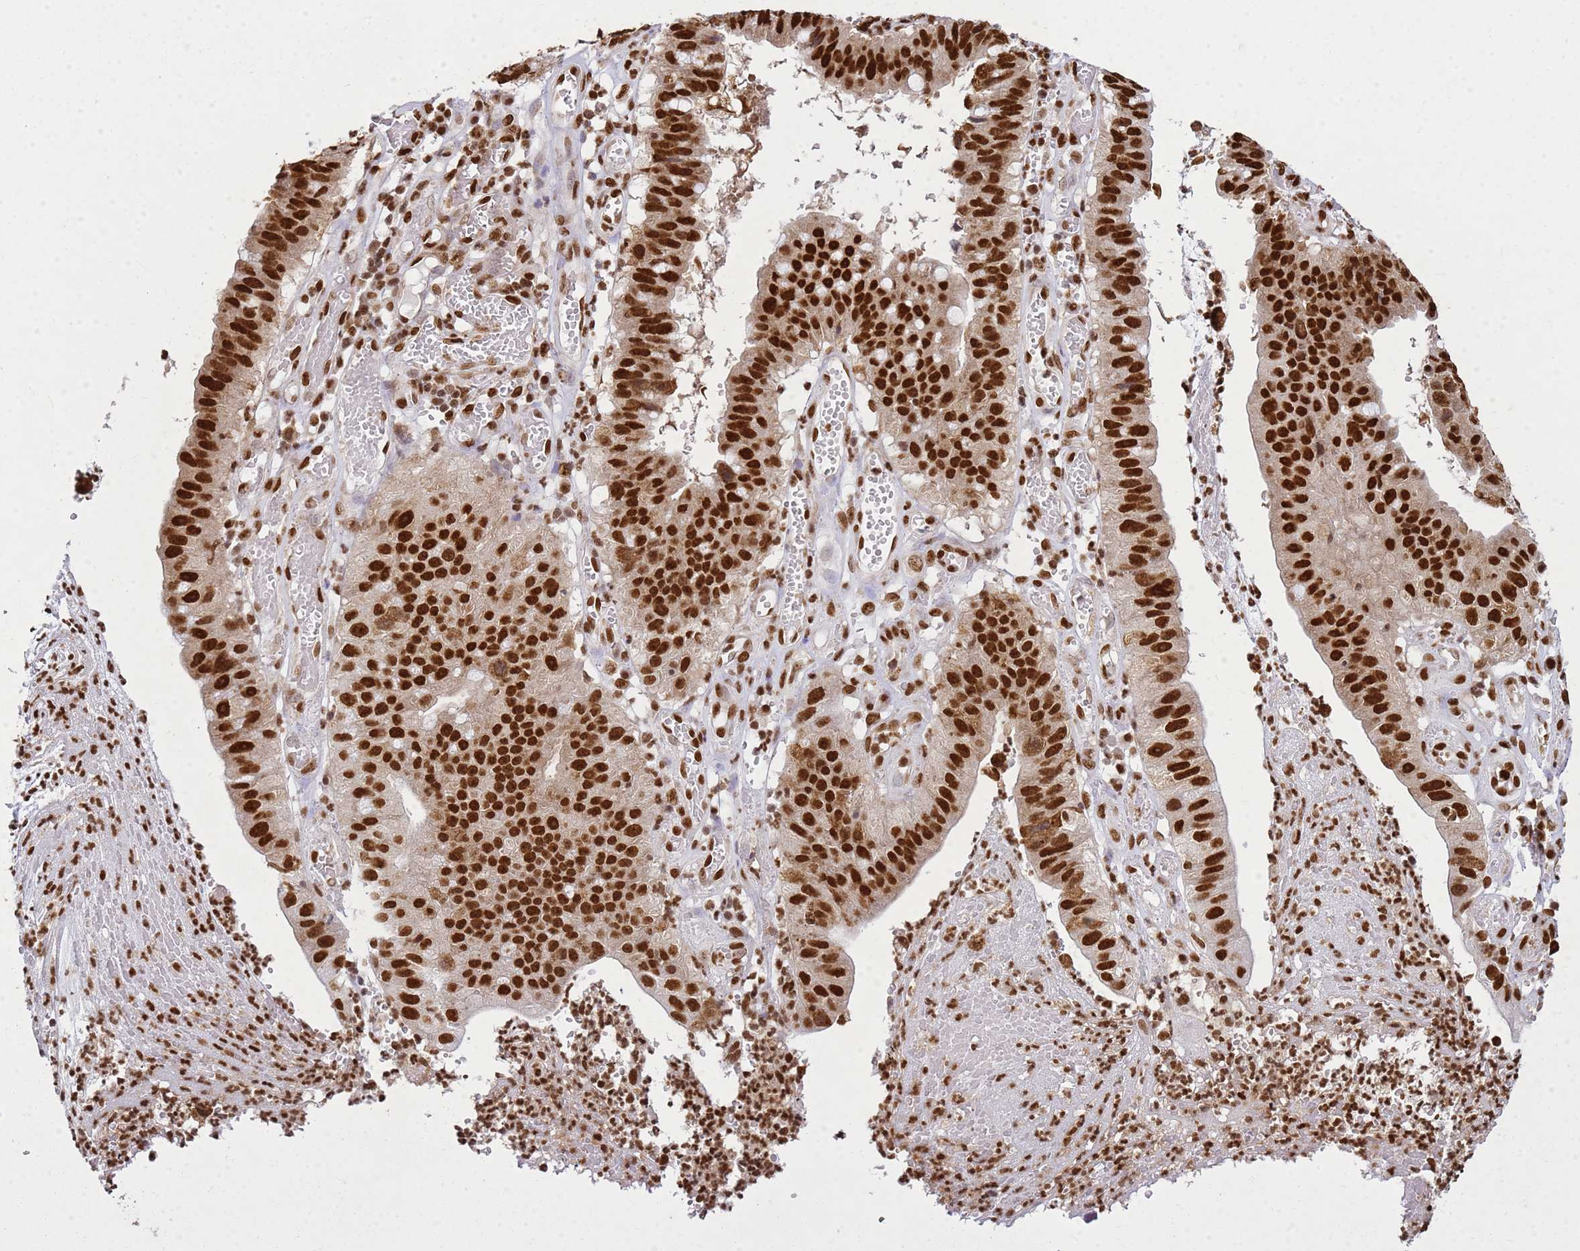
{"staining": {"intensity": "strong", "quantity": ">75%", "location": "nuclear"}, "tissue": "stomach cancer", "cell_type": "Tumor cells", "image_type": "cancer", "snomed": [{"axis": "morphology", "description": "Adenocarcinoma, NOS"}, {"axis": "topography", "description": "Stomach"}], "caption": "About >75% of tumor cells in stomach cancer (adenocarcinoma) display strong nuclear protein staining as visualized by brown immunohistochemical staining.", "gene": "APEX1", "patient": {"sex": "male", "age": 59}}